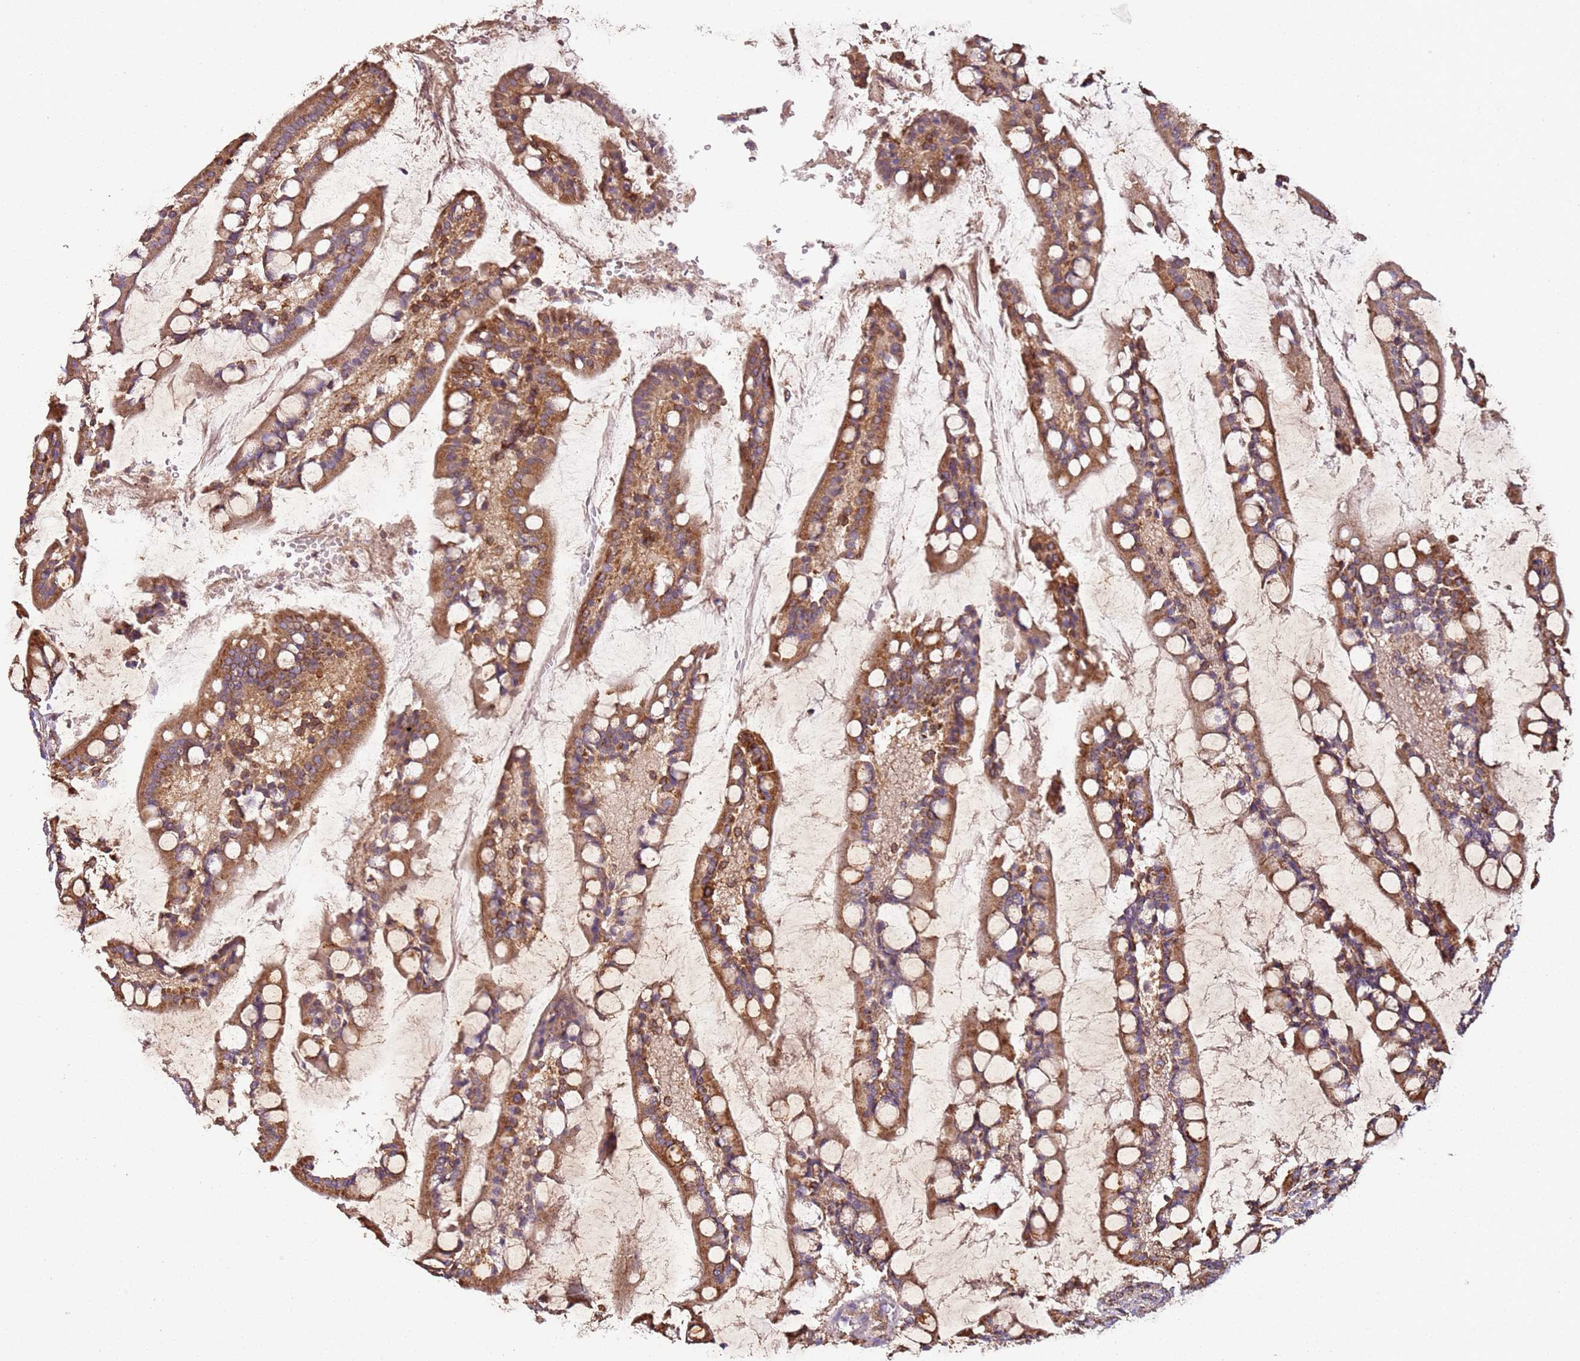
{"staining": {"intensity": "moderate", "quantity": ">75%", "location": "cytoplasmic/membranous"}, "tissue": "small intestine", "cell_type": "Glandular cells", "image_type": "normal", "snomed": [{"axis": "morphology", "description": "Normal tissue, NOS"}, {"axis": "topography", "description": "Small intestine"}], "caption": "A medium amount of moderate cytoplasmic/membranous positivity is present in about >75% of glandular cells in normal small intestine.", "gene": "RMND5A", "patient": {"sex": "male", "age": 52}}